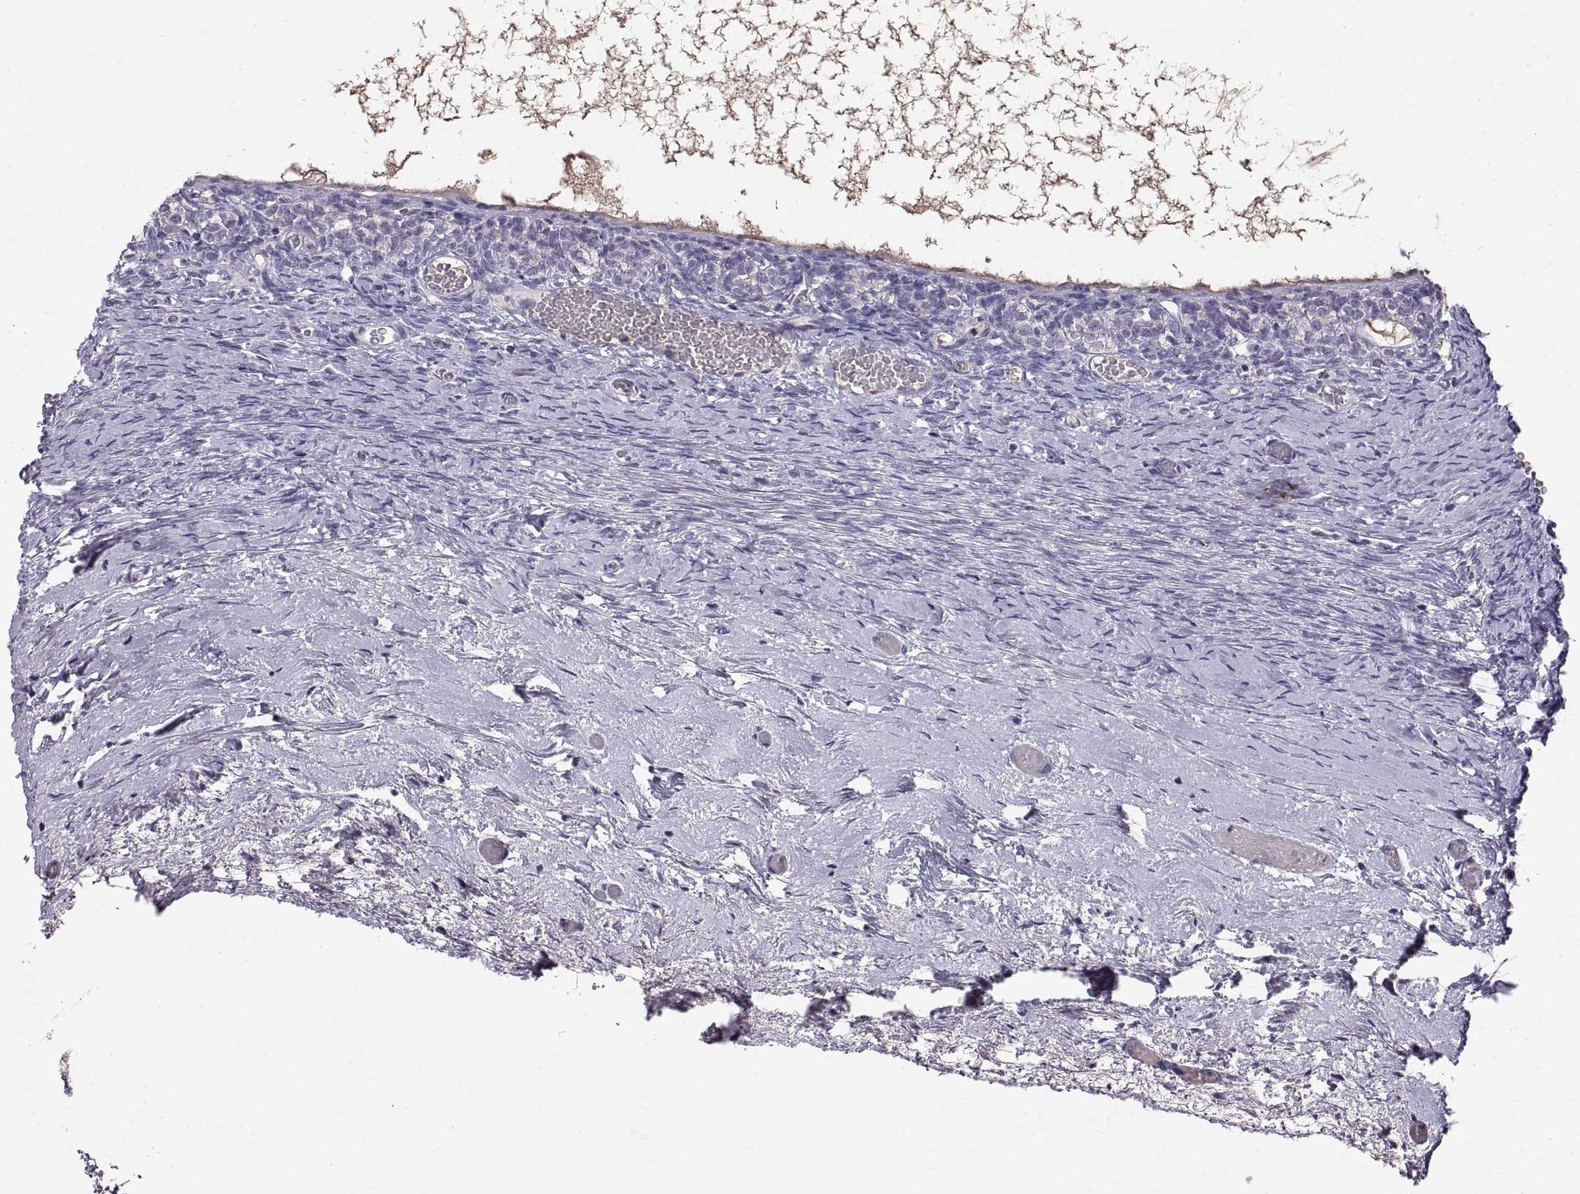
{"staining": {"intensity": "negative", "quantity": "none", "location": "none"}, "tissue": "ovary", "cell_type": "Follicle cells", "image_type": "normal", "snomed": [{"axis": "morphology", "description": "Normal tissue, NOS"}, {"axis": "topography", "description": "Ovary"}], "caption": "High magnification brightfield microscopy of benign ovary stained with DAB (3,3'-diaminobenzidine) (brown) and counterstained with hematoxylin (blue): follicle cells show no significant positivity. (DAB immunohistochemistry, high magnification).", "gene": "ADAM32", "patient": {"sex": "female", "age": 39}}